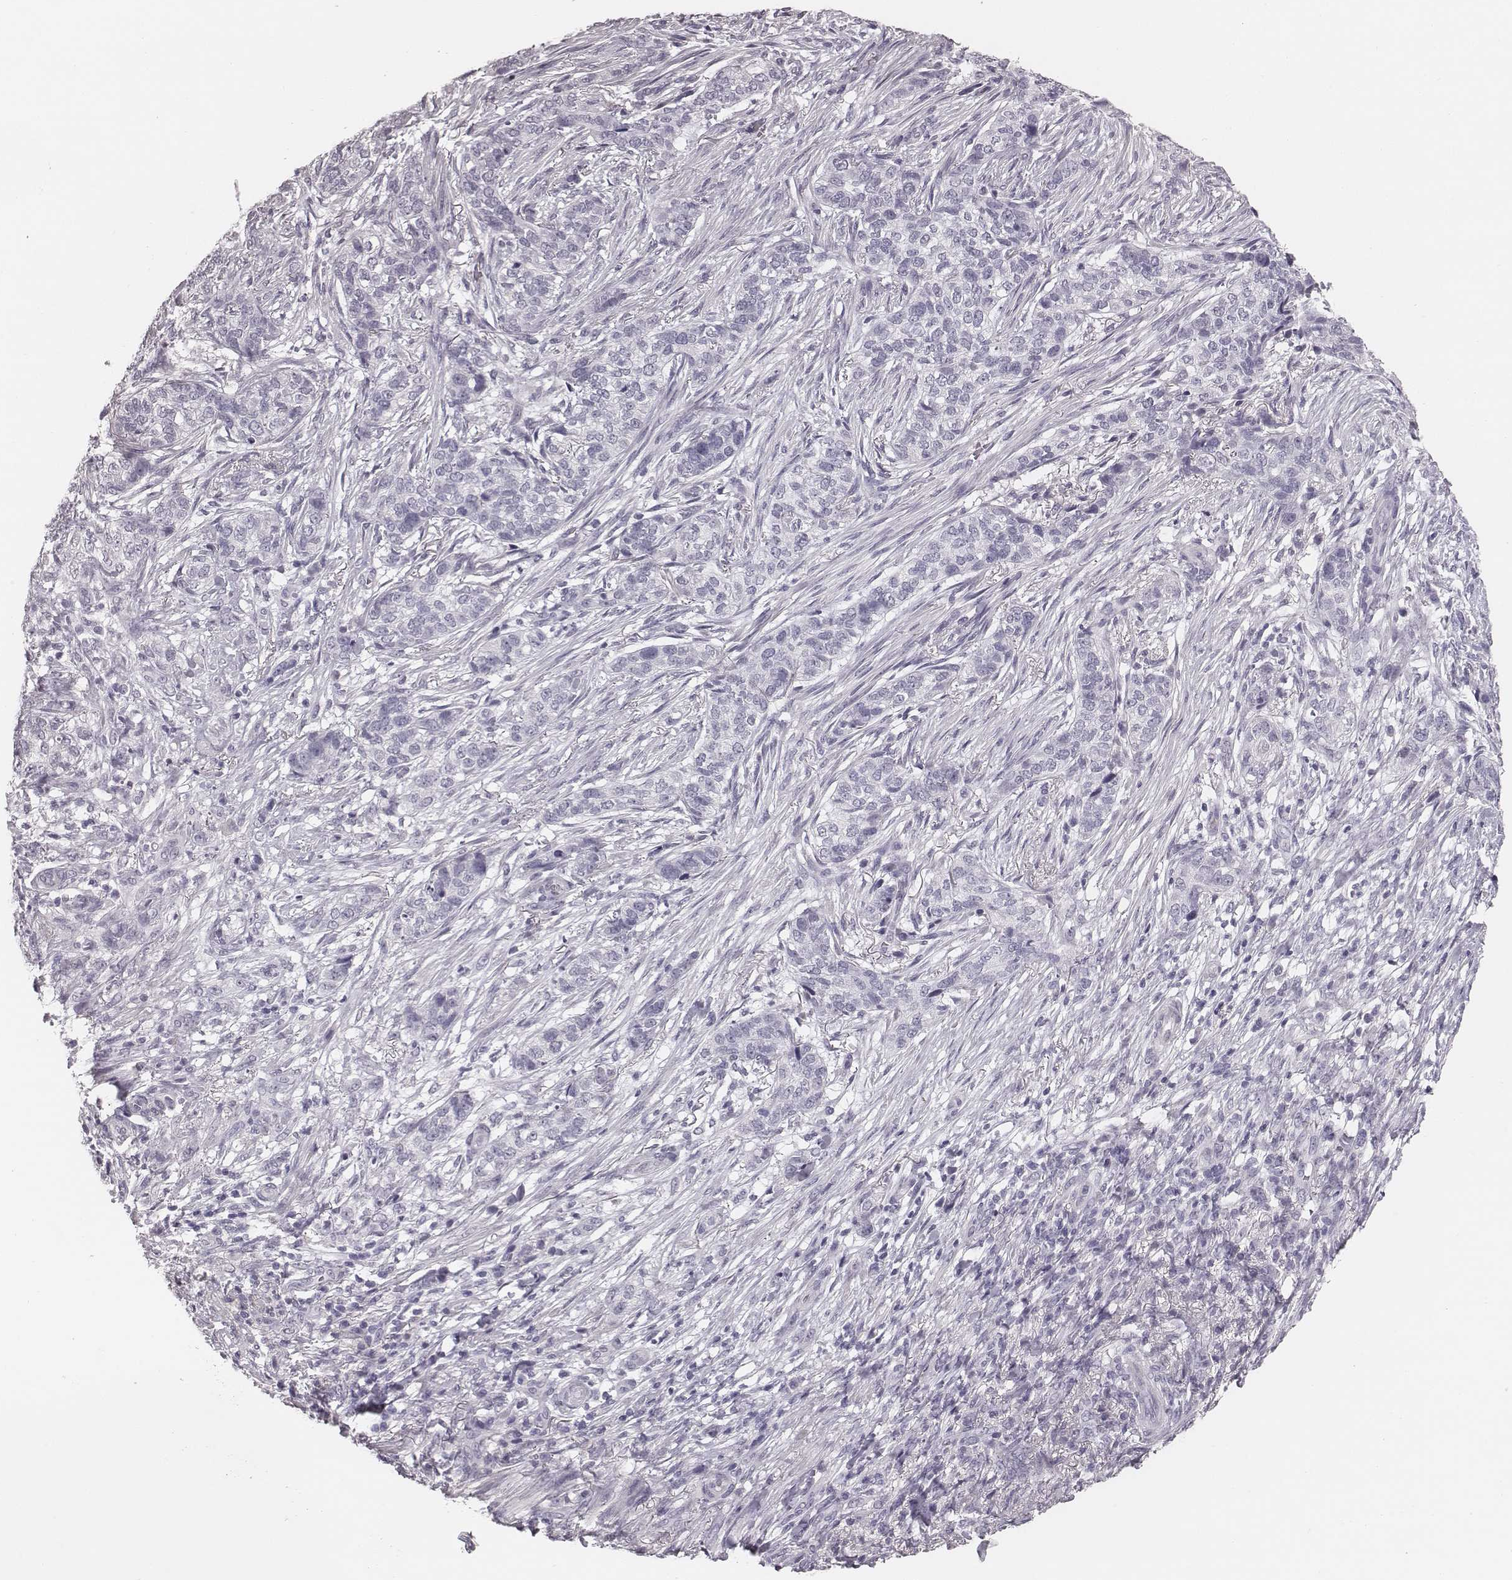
{"staining": {"intensity": "negative", "quantity": "none", "location": "none"}, "tissue": "skin cancer", "cell_type": "Tumor cells", "image_type": "cancer", "snomed": [{"axis": "morphology", "description": "Basal cell carcinoma"}, {"axis": "topography", "description": "Skin"}], "caption": "High power microscopy photomicrograph of an IHC photomicrograph of skin cancer, revealing no significant staining in tumor cells.", "gene": "CSHL1", "patient": {"sex": "female", "age": 69}}